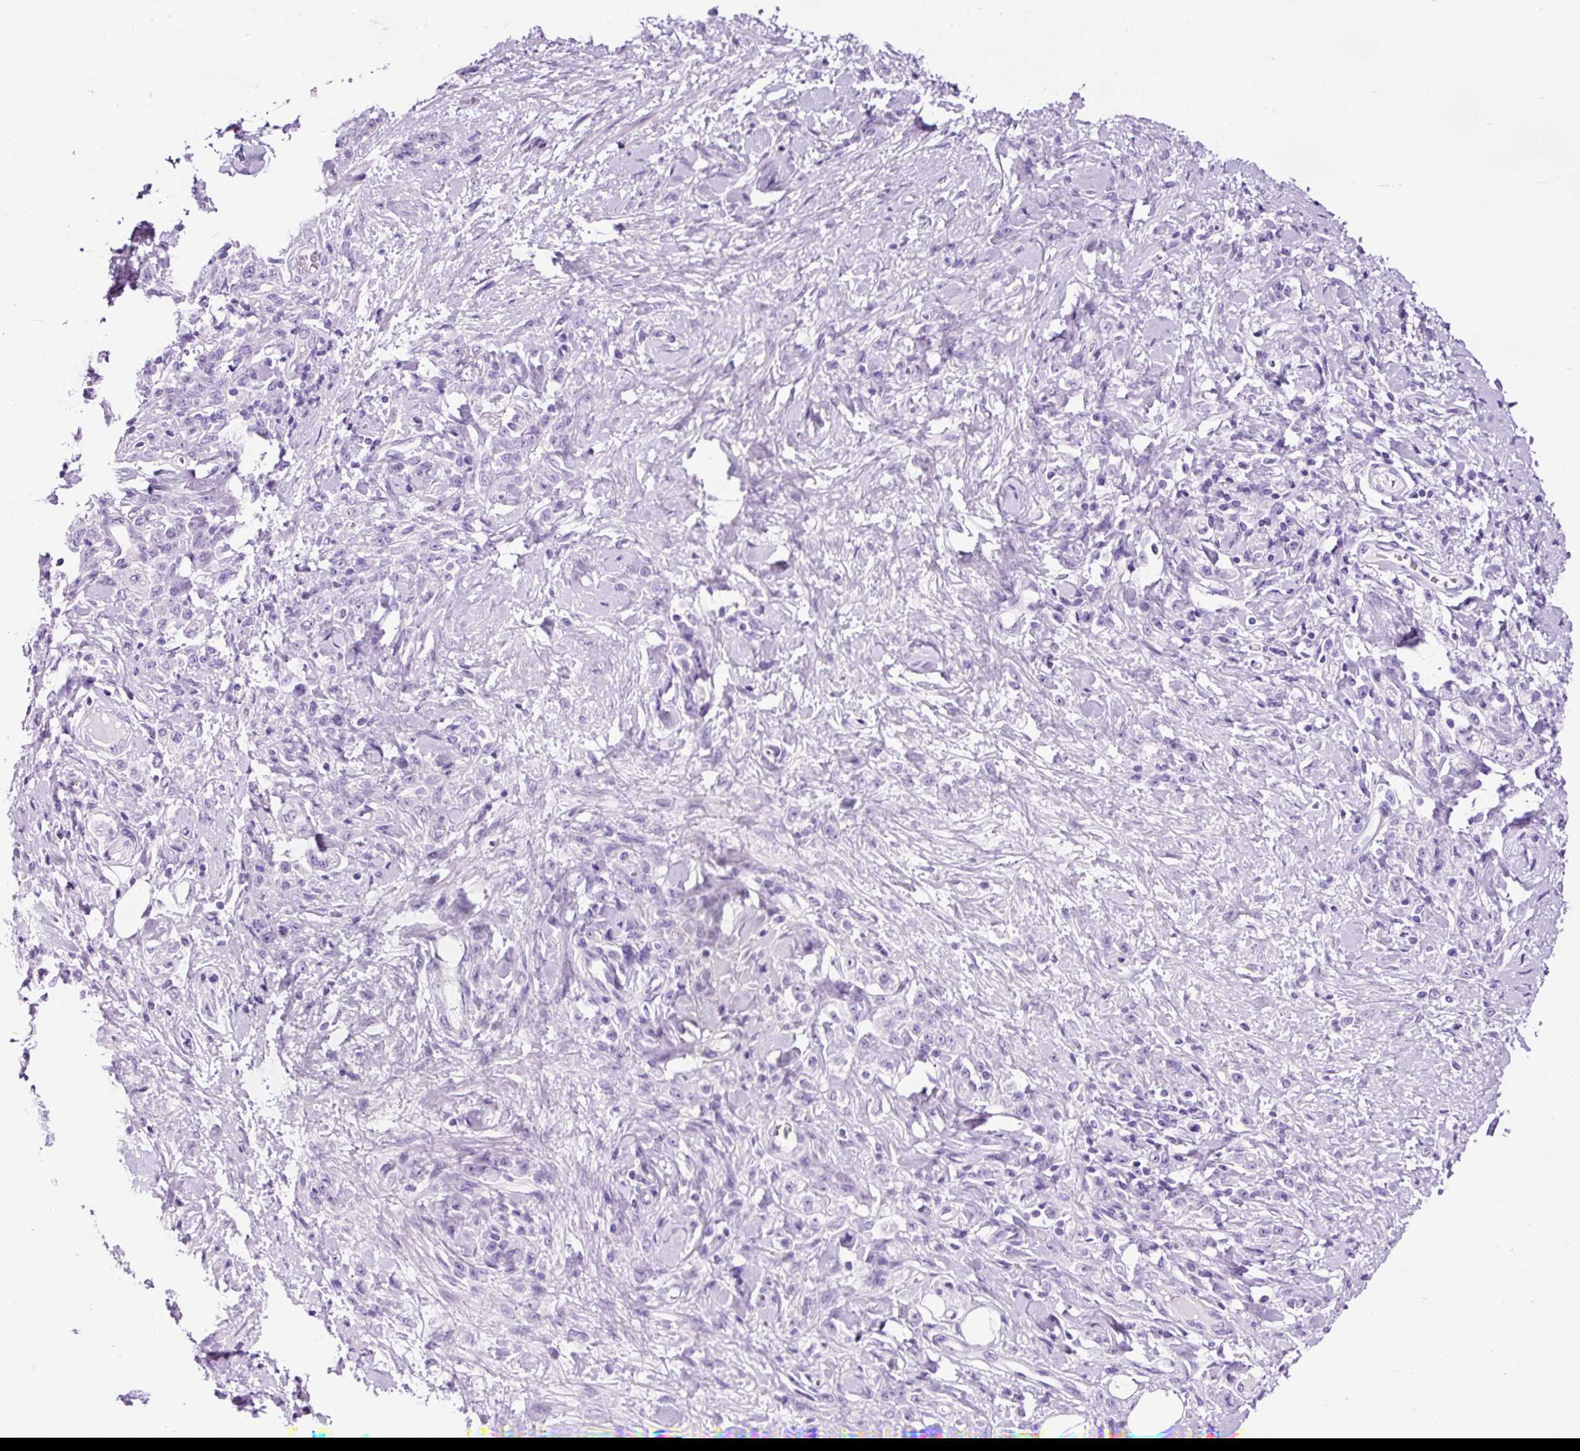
{"staining": {"intensity": "negative", "quantity": "none", "location": "none"}, "tissue": "stomach cancer", "cell_type": "Tumor cells", "image_type": "cancer", "snomed": [{"axis": "morphology", "description": "Normal tissue, NOS"}, {"axis": "morphology", "description": "Adenocarcinoma, NOS"}, {"axis": "topography", "description": "Stomach"}], "caption": "IHC photomicrograph of neoplastic tissue: adenocarcinoma (stomach) stained with DAB shows no significant protein positivity in tumor cells.", "gene": "STOX2", "patient": {"sex": "male", "age": 82}}